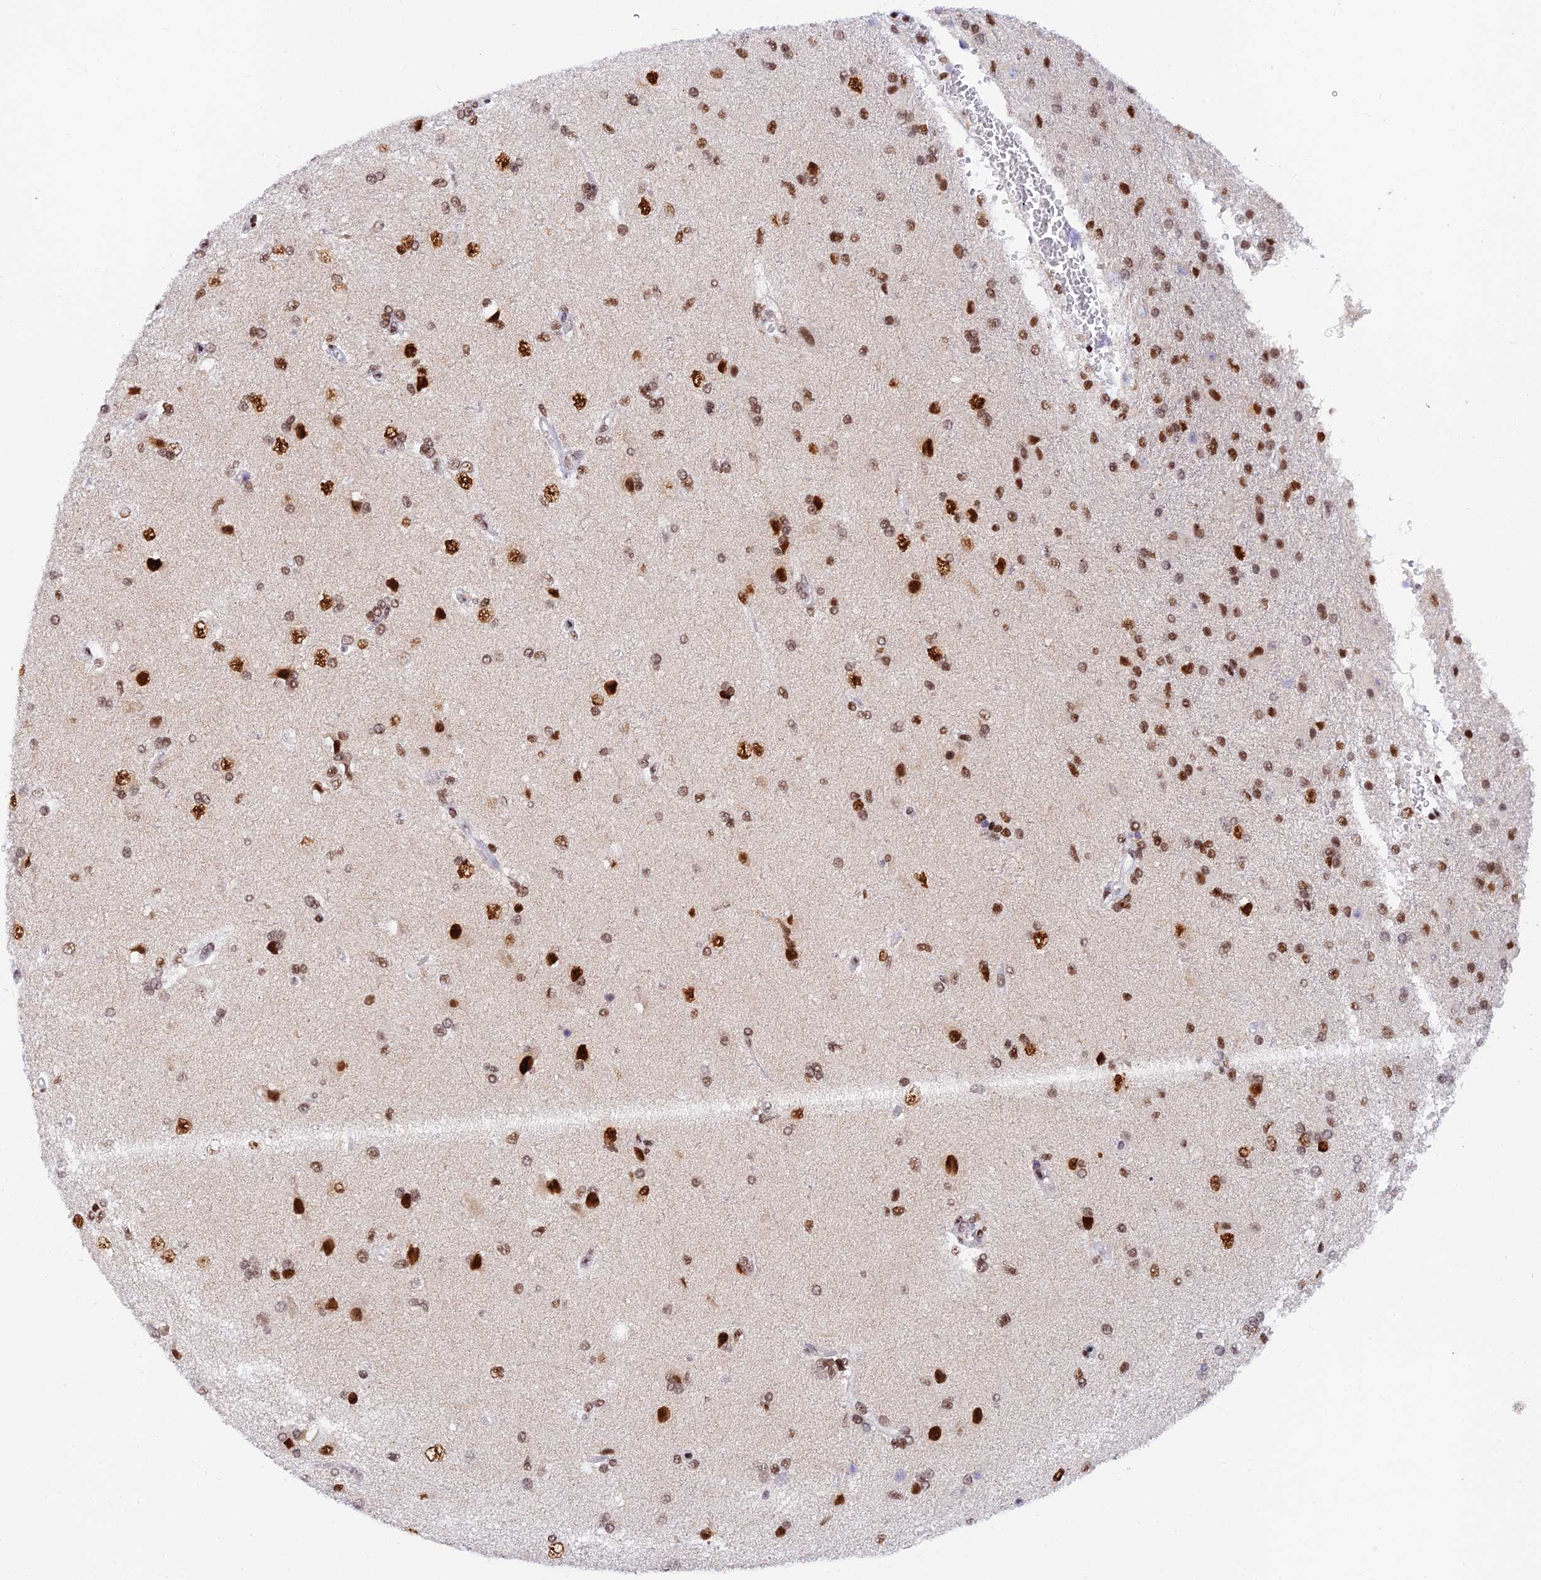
{"staining": {"intensity": "moderate", "quantity": ">75%", "location": "nuclear"}, "tissue": "glioma", "cell_type": "Tumor cells", "image_type": "cancer", "snomed": [{"axis": "morphology", "description": "Glioma, malignant, High grade"}, {"axis": "topography", "description": "Brain"}], "caption": "This is a micrograph of immunohistochemistry (IHC) staining of malignant glioma (high-grade), which shows moderate staining in the nuclear of tumor cells.", "gene": "USP22", "patient": {"sex": "male", "age": 56}}